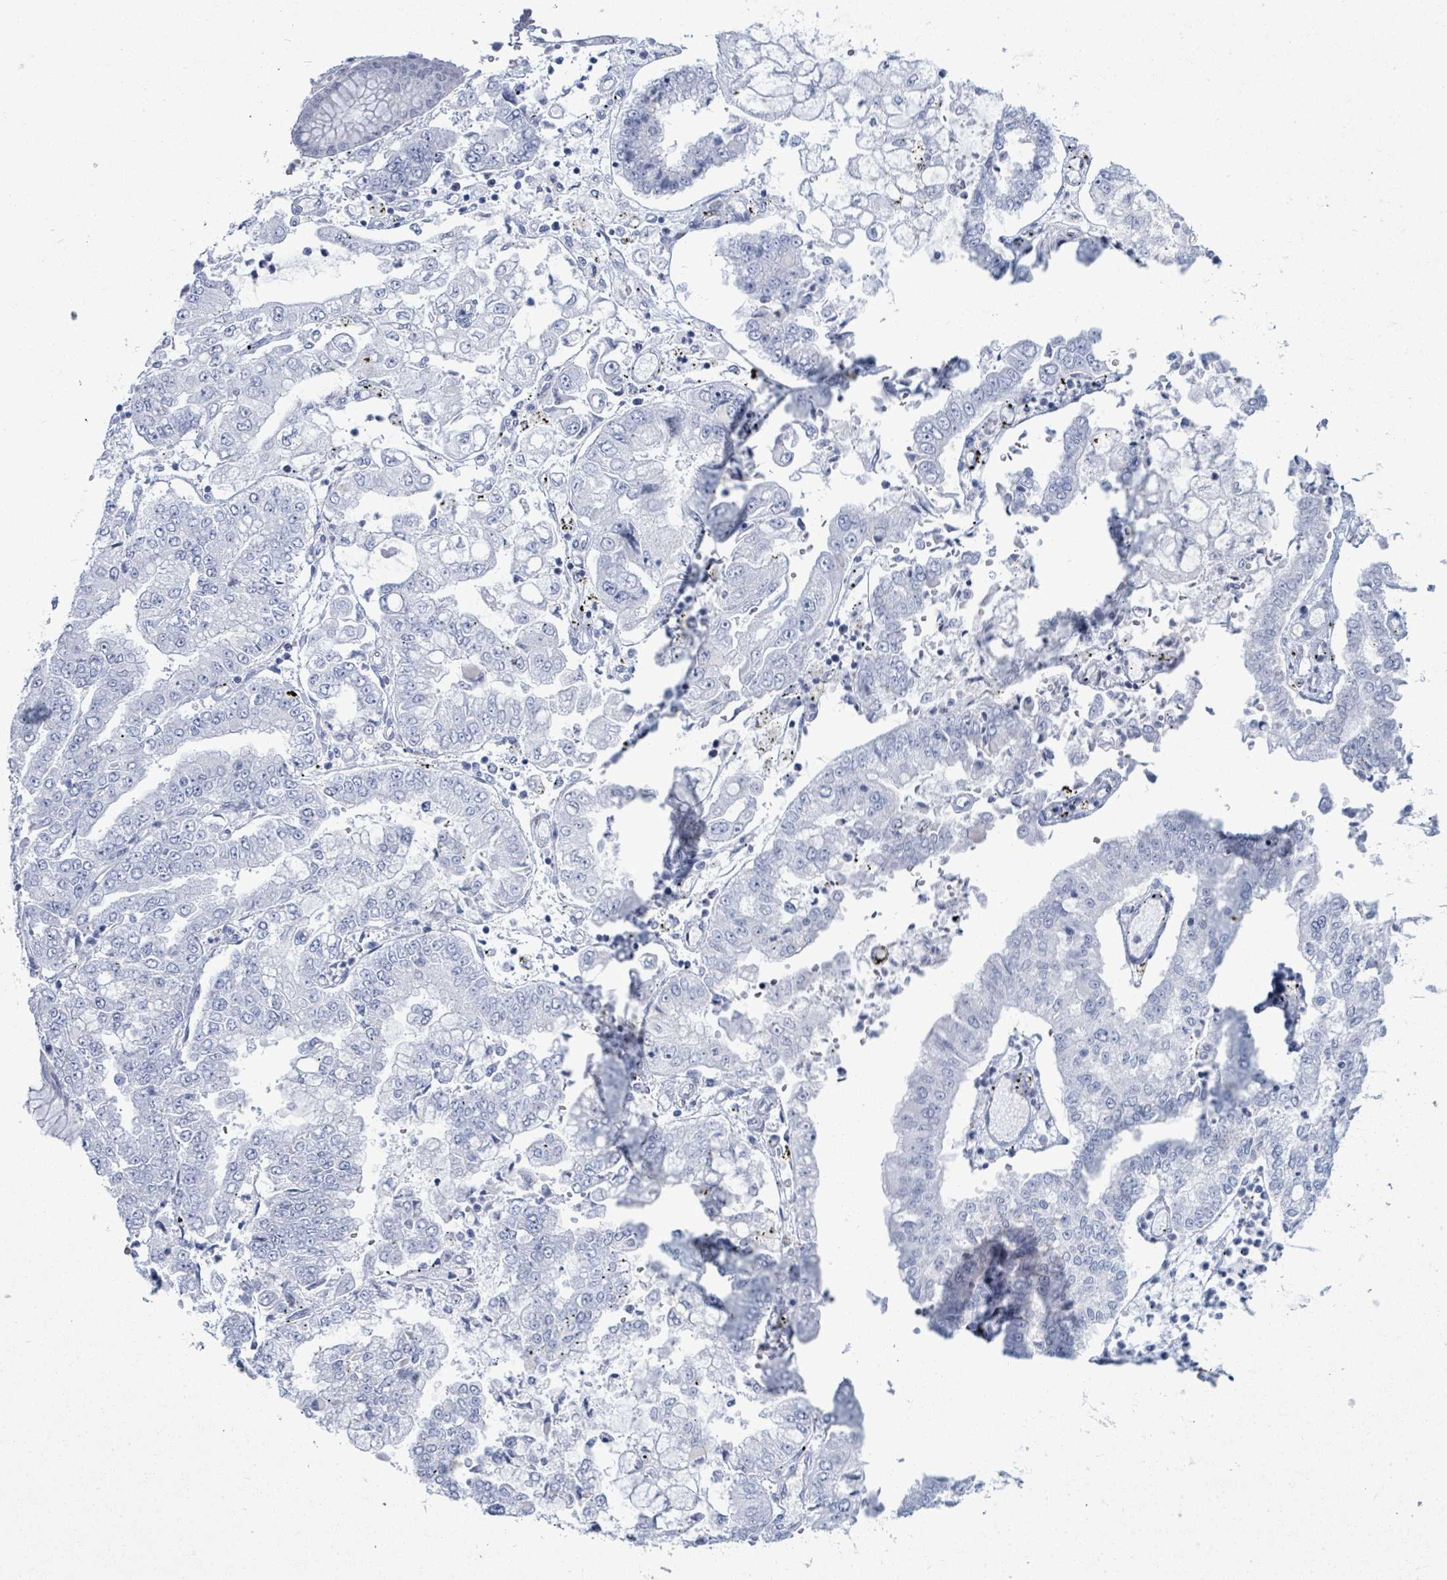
{"staining": {"intensity": "negative", "quantity": "none", "location": "none"}, "tissue": "stomach cancer", "cell_type": "Tumor cells", "image_type": "cancer", "snomed": [{"axis": "morphology", "description": "Adenocarcinoma, NOS"}, {"axis": "topography", "description": "Stomach"}], "caption": "Tumor cells are negative for protein expression in human stomach cancer.", "gene": "MALL", "patient": {"sex": "male", "age": 76}}